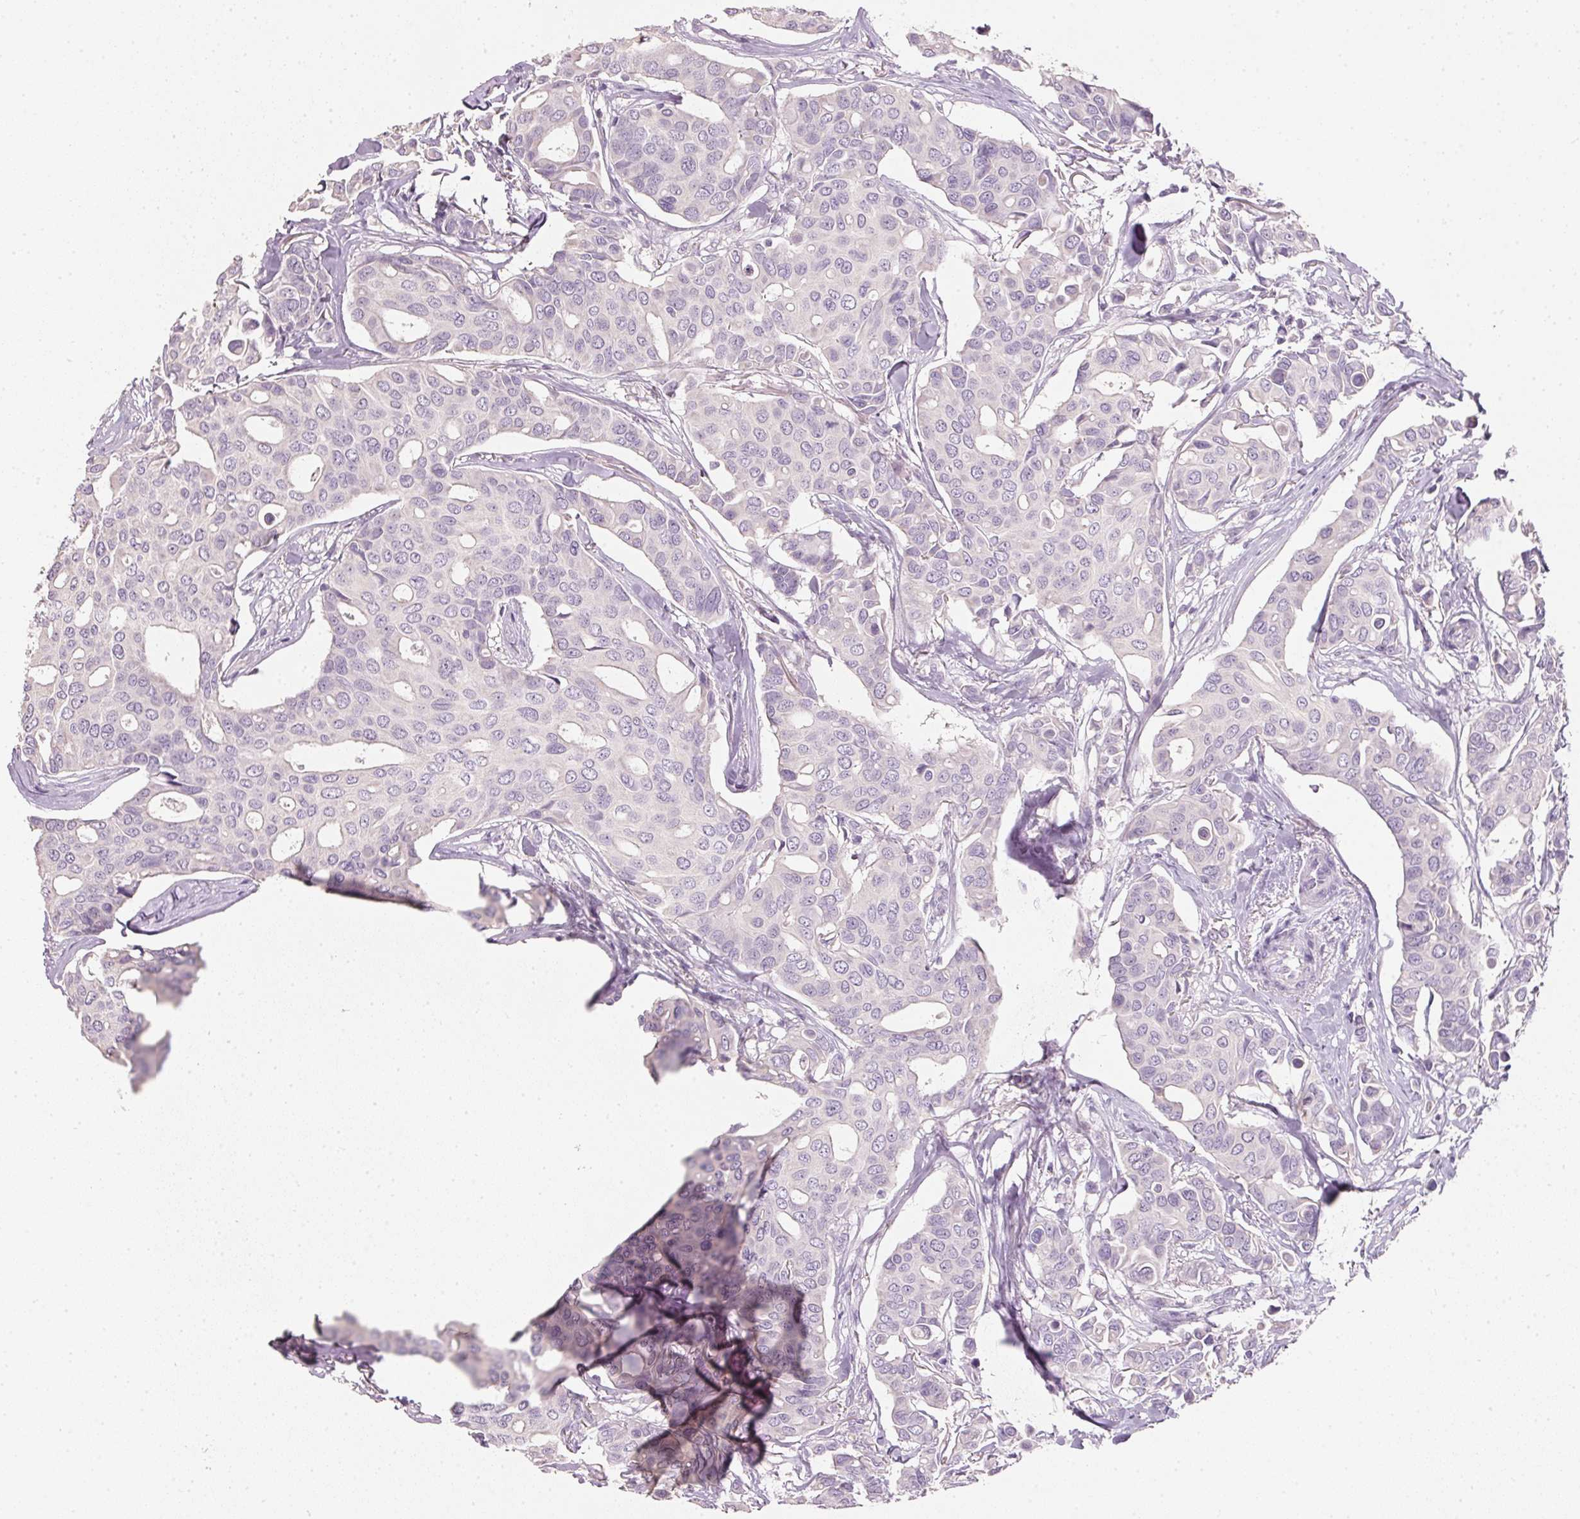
{"staining": {"intensity": "negative", "quantity": "none", "location": "none"}, "tissue": "breast cancer", "cell_type": "Tumor cells", "image_type": "cancer", "snomed": [{"axis": "morphology", "description": "Duct carcinoma"}, {"axis": "topography", "description": "Breast"}], "caption": "Tumor cells show no significant protein positivity in breast invasive ductal carcinoma.", "gene": "HSD17B1", "patient": {"sex": "female", "age": 54}}